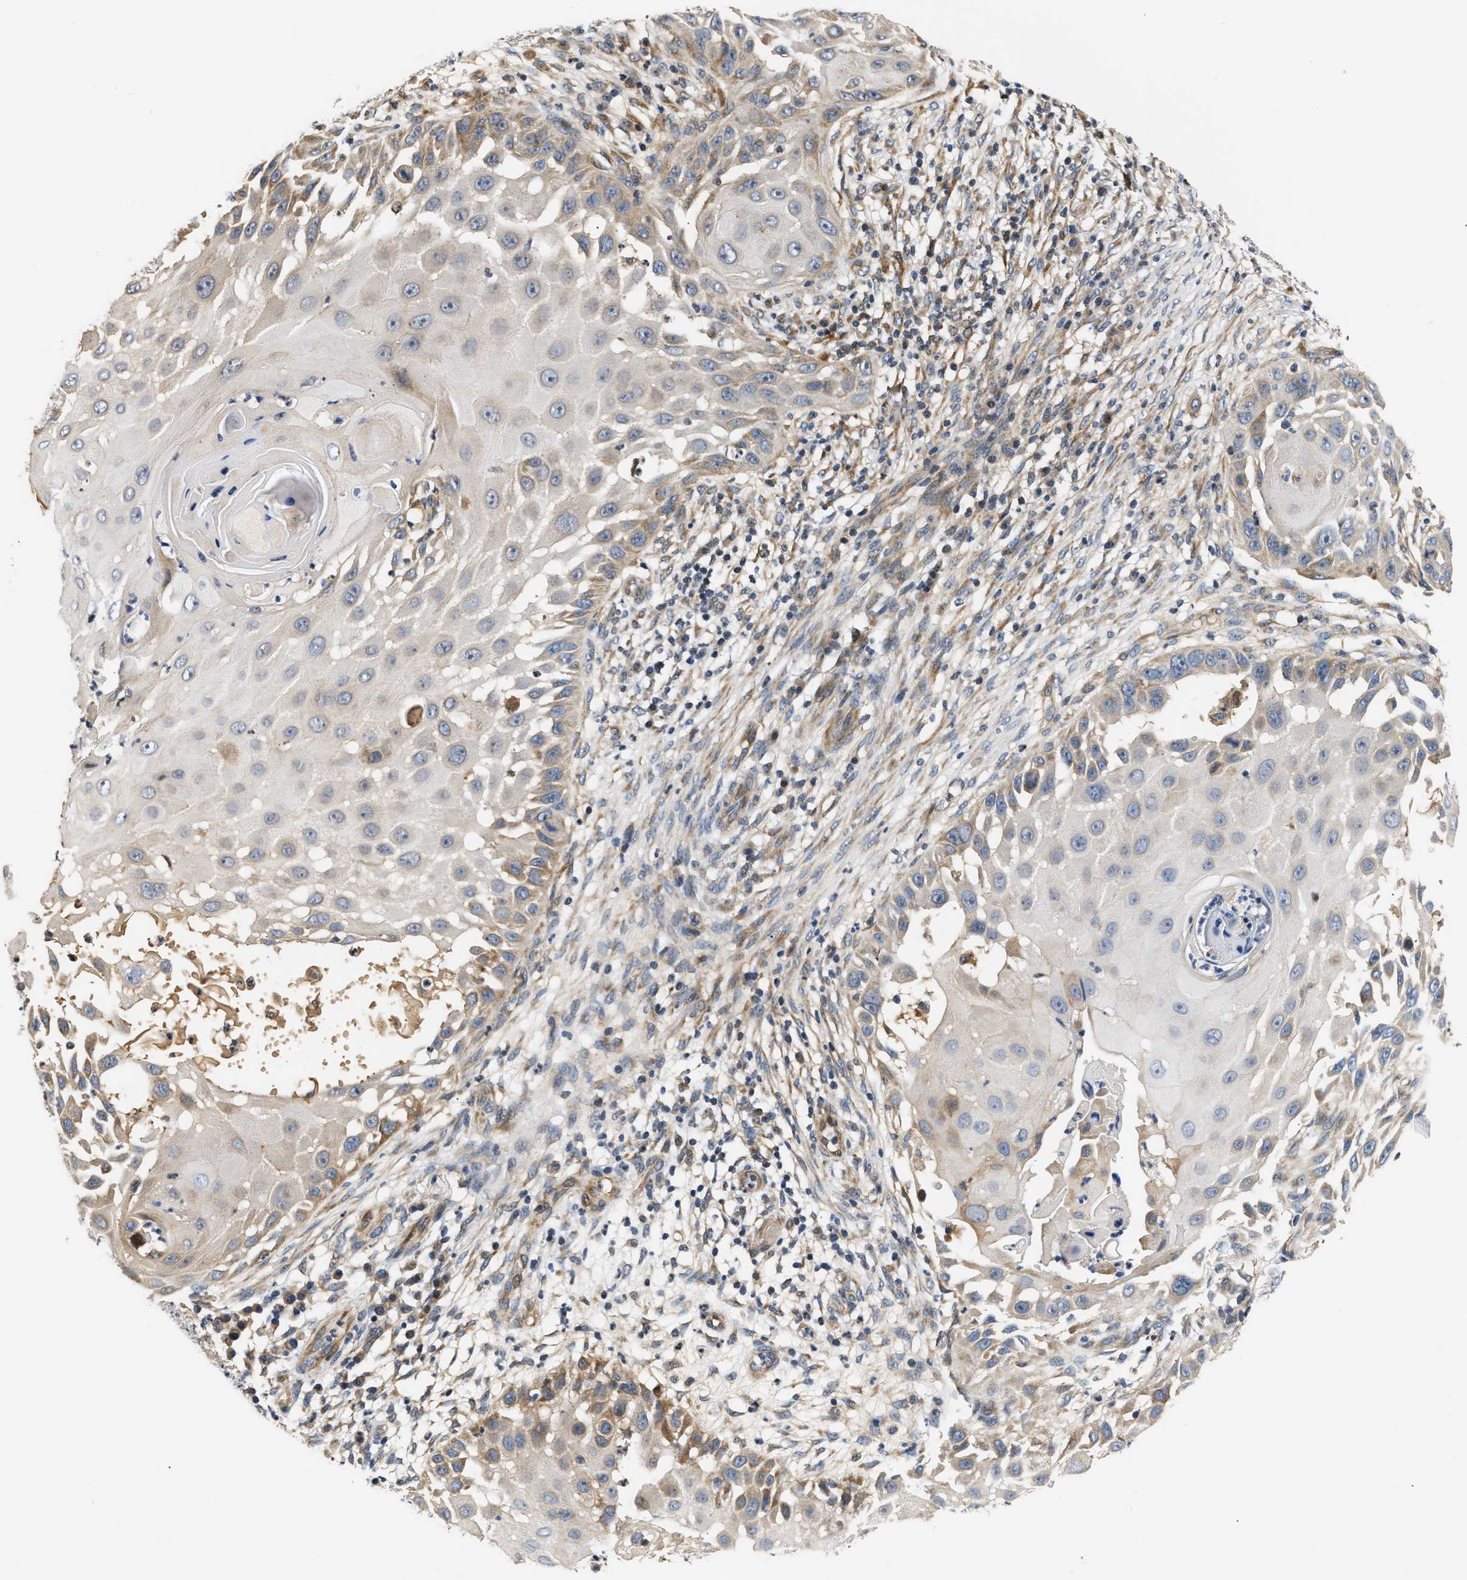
{"staining": {"intensity": "weak", "quantity": "25%-75%", "location": "cytoplasmic/membranous"}, "tissue": "skin cancer", "cell_type": "Tumor cells", "image_type": "cancer", "snomed": [{"axis": "morphology", "description": "Squamous cell carcinoma, NOS"}, {"axis": "topography", "description": "Skin"}], "caption": "Brown immunohistochemical staining in squamous cell carcinoma (skin) shows weak cytoplasmic/membranous positivity in about 25%-75% of tumor cells.", "gene": "TNIP2", "patient": {"sex": "female", "age": 44}}